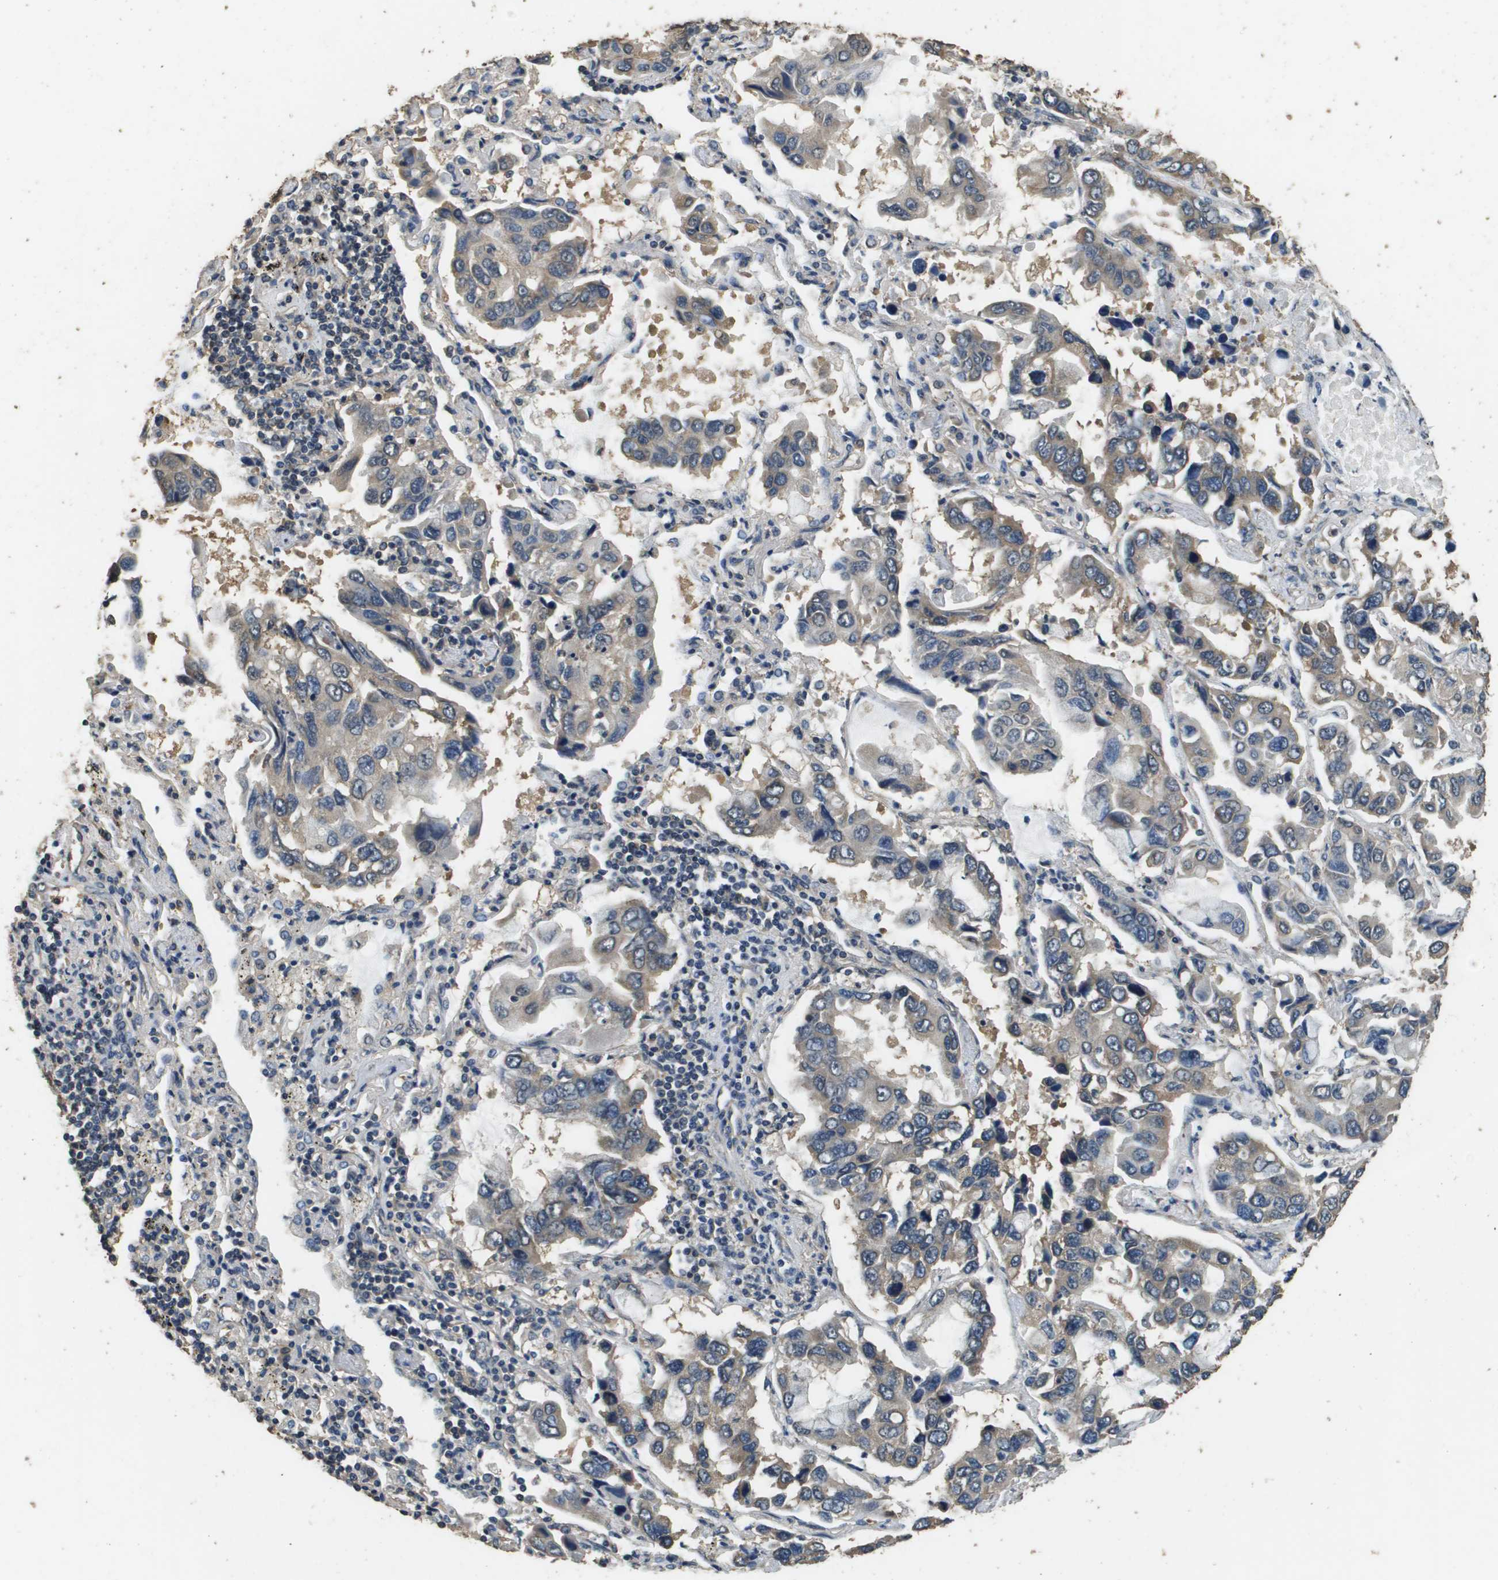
{"staining": {"intensity": "weak", "quantity": ">75%", "location": "cytoplasmic/membranous"}, "tissue": "lung cancer", "cell_type": "Tumor cells", "image_type": "cancer", "snomed": [{"axis": "morphology", "description": "Adenocarcinoma, NOS"}, {"axis": "topography", "description": "Lung"}], "caption": "This micrograph exhibits immunohistochemistry (IHC) staining of human lung adenocarcinoma, with low weak cytoplasmic/membranous expression in about >75% of tumor cells.", "gene": "RAB6B", "patient": {"sex": "male", "age": 64}}